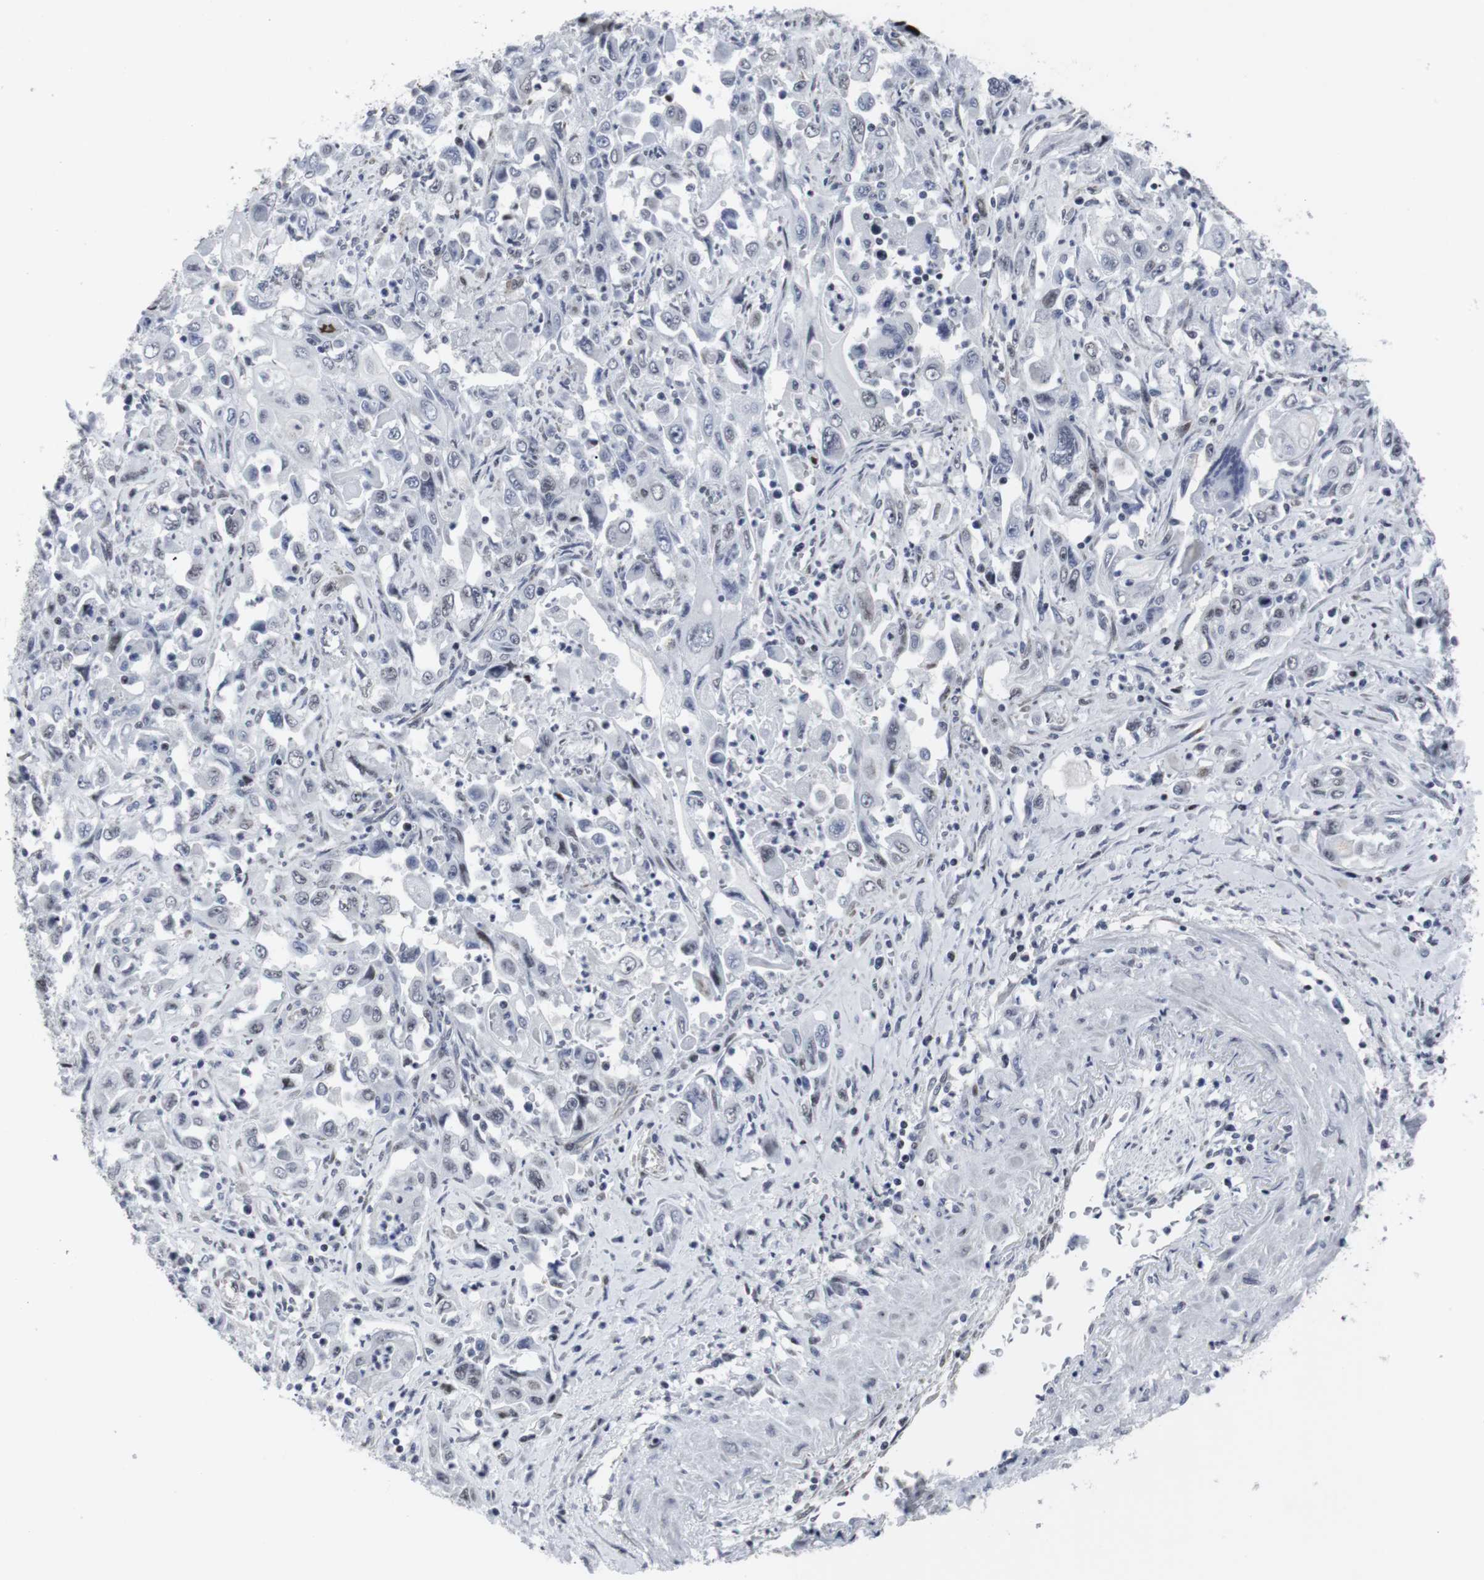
{"staining": {"intensity": "weak", "quantity": "<25%", "location": "nuclear"}, "tissue": "pancreatic cancer", "cell_type": "Tumor cells", "image_type": "cancer", "snomed": [{"axis": "morphology", "description": "Adenocarcinoma, NOS"}, {"axis": "topography", "description": "Pancreas"}], "caption": "Human pancreatic cancer (adenocarcinoma) stained for a protein using immunohistochemistry (IHC) demonstrates no staining in tumor cells.", "gene": "MLH1", "patient": {"sex": "male", "age": 70}}